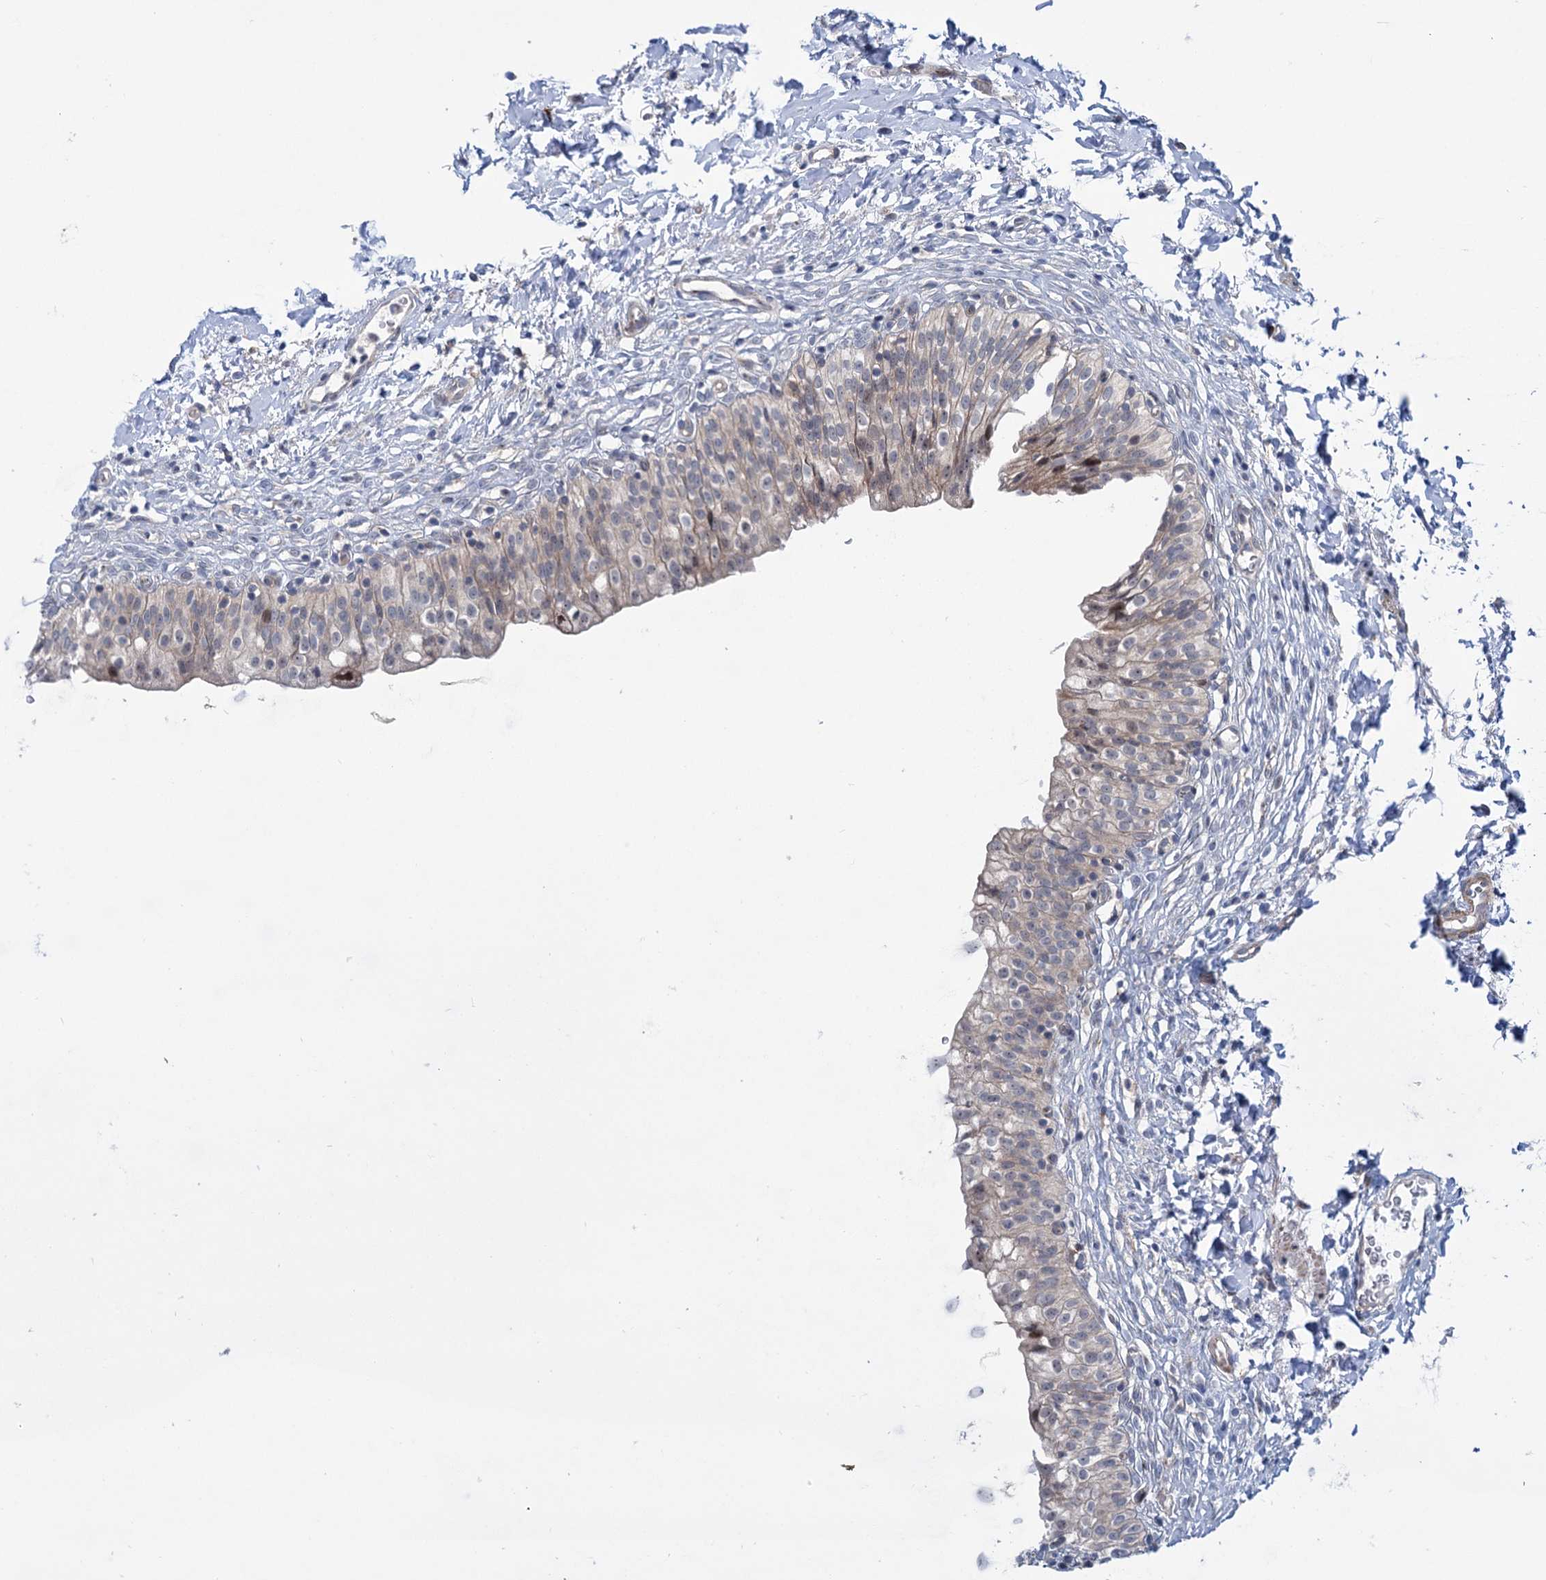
{"staining": {"intensity": "moderate", "quantity": "<25%", "location": "cytoplasmic/membranous,nuclear"}, "tissue": "urinary bladder", "cell_type": "Urothelial cells", "image_type": "normal", "snomed": [{"axis": "morphology", "description": "Normal tissue, NOS"}, {"axis": "topography", "description": "Urinary bladder"}], "caption": "Urothelial cells display low levels of moderate cytoplasmic/membranous,nuclear positivity in approximately <25% of cells in unremarkable urinary bladder.", "gene": "ELP4", "patient": {"sex": "male", "age": 55}}